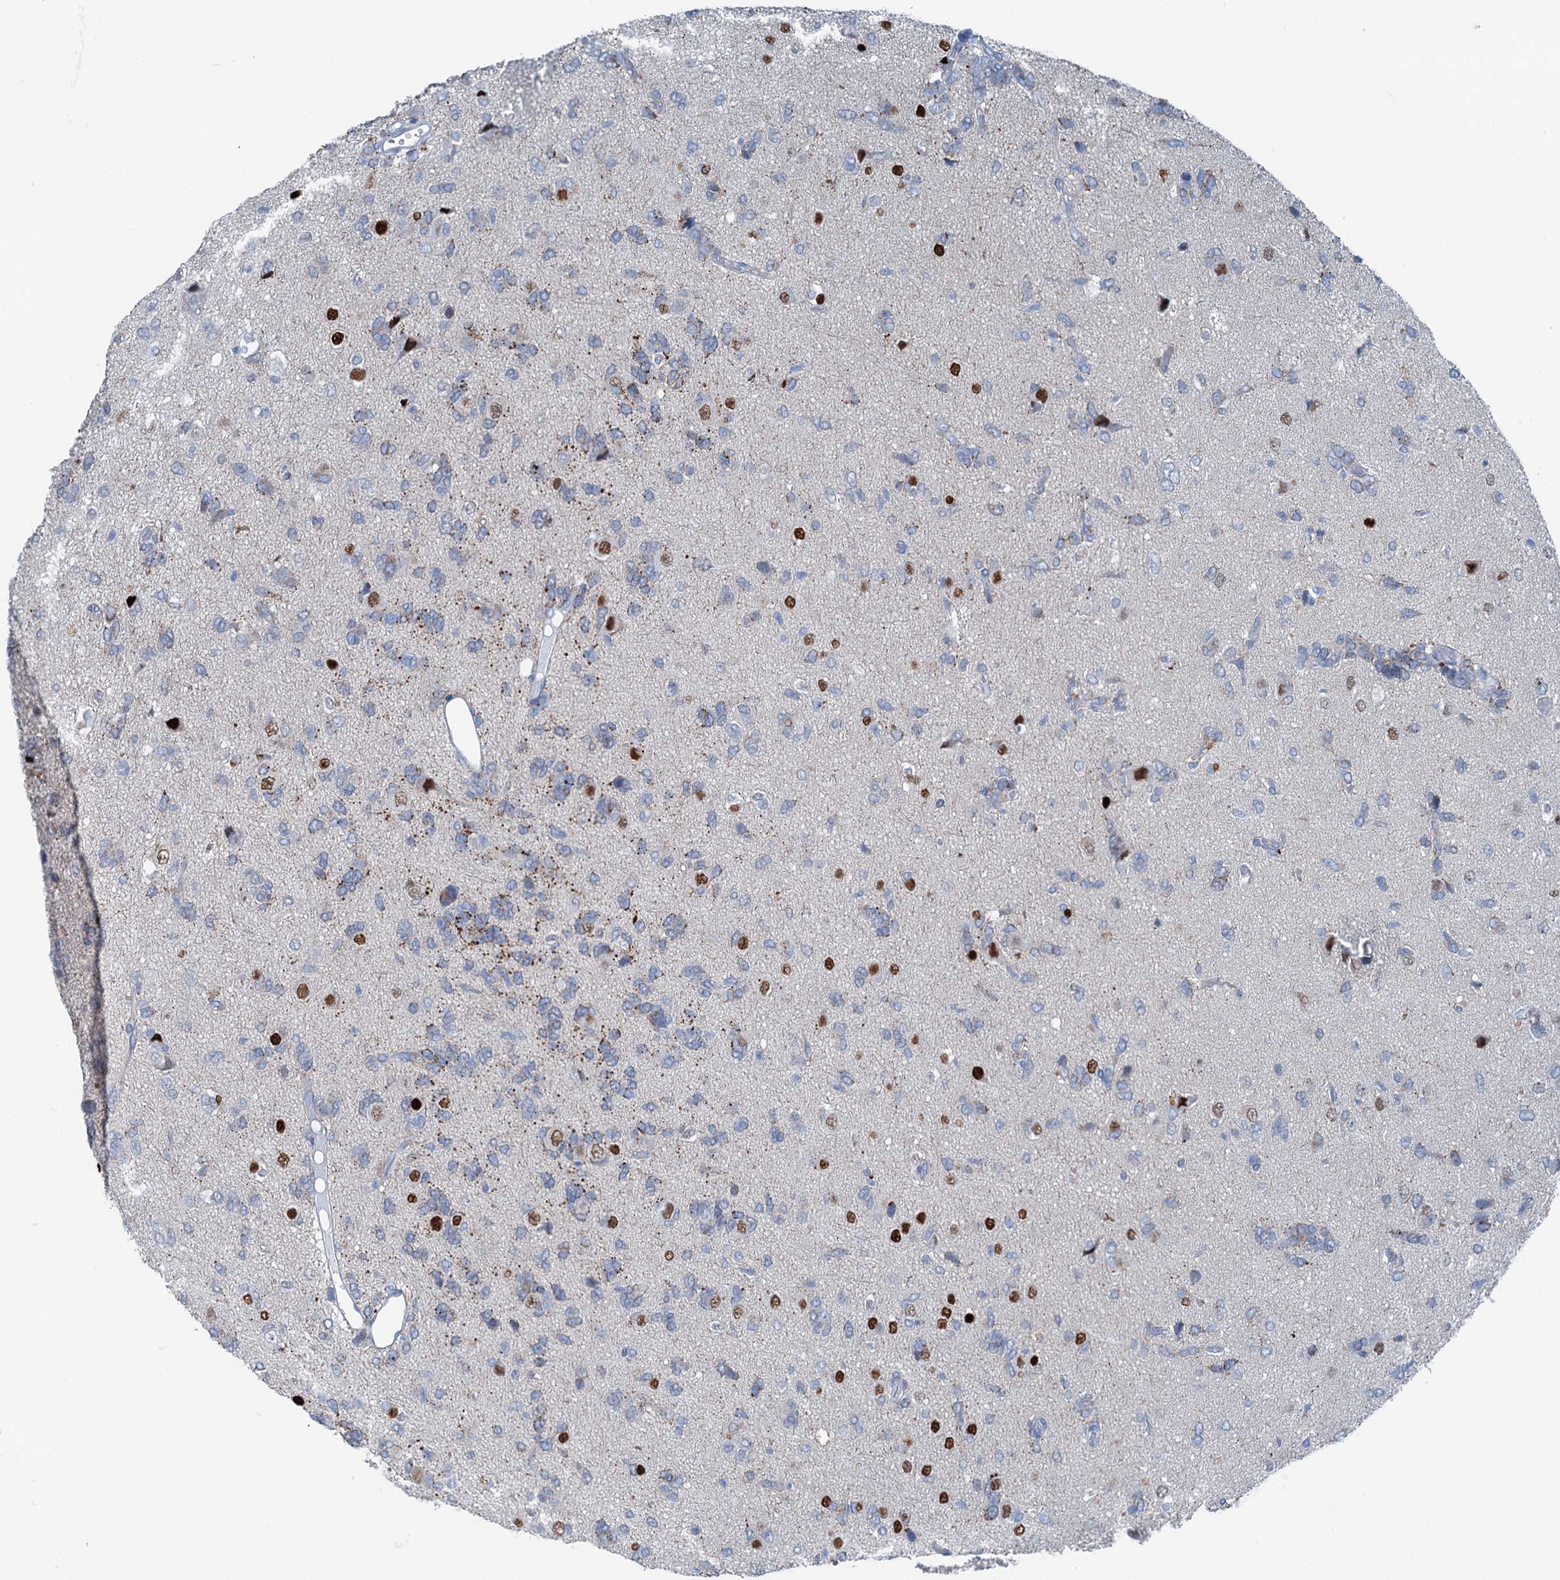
{"staining": {"intensity": "weak", "quantity": "<25%", "location": "cytoplasmic/membranous"}, "tissue": "glioma", "cell_type": "Tumor cells", "image_type": "cancer", "snomed": [{"axis": "morphology", "description": "Glioma, malignant, High grade"}, {"axis": "topography", "description": "Brain"}], "caption": "Human malignant high-grade glioma stained for a protein using IHC shows no staining in tumor cells.", "gene": "ELP4", "patient": {"sex": "female", "age": 59}}